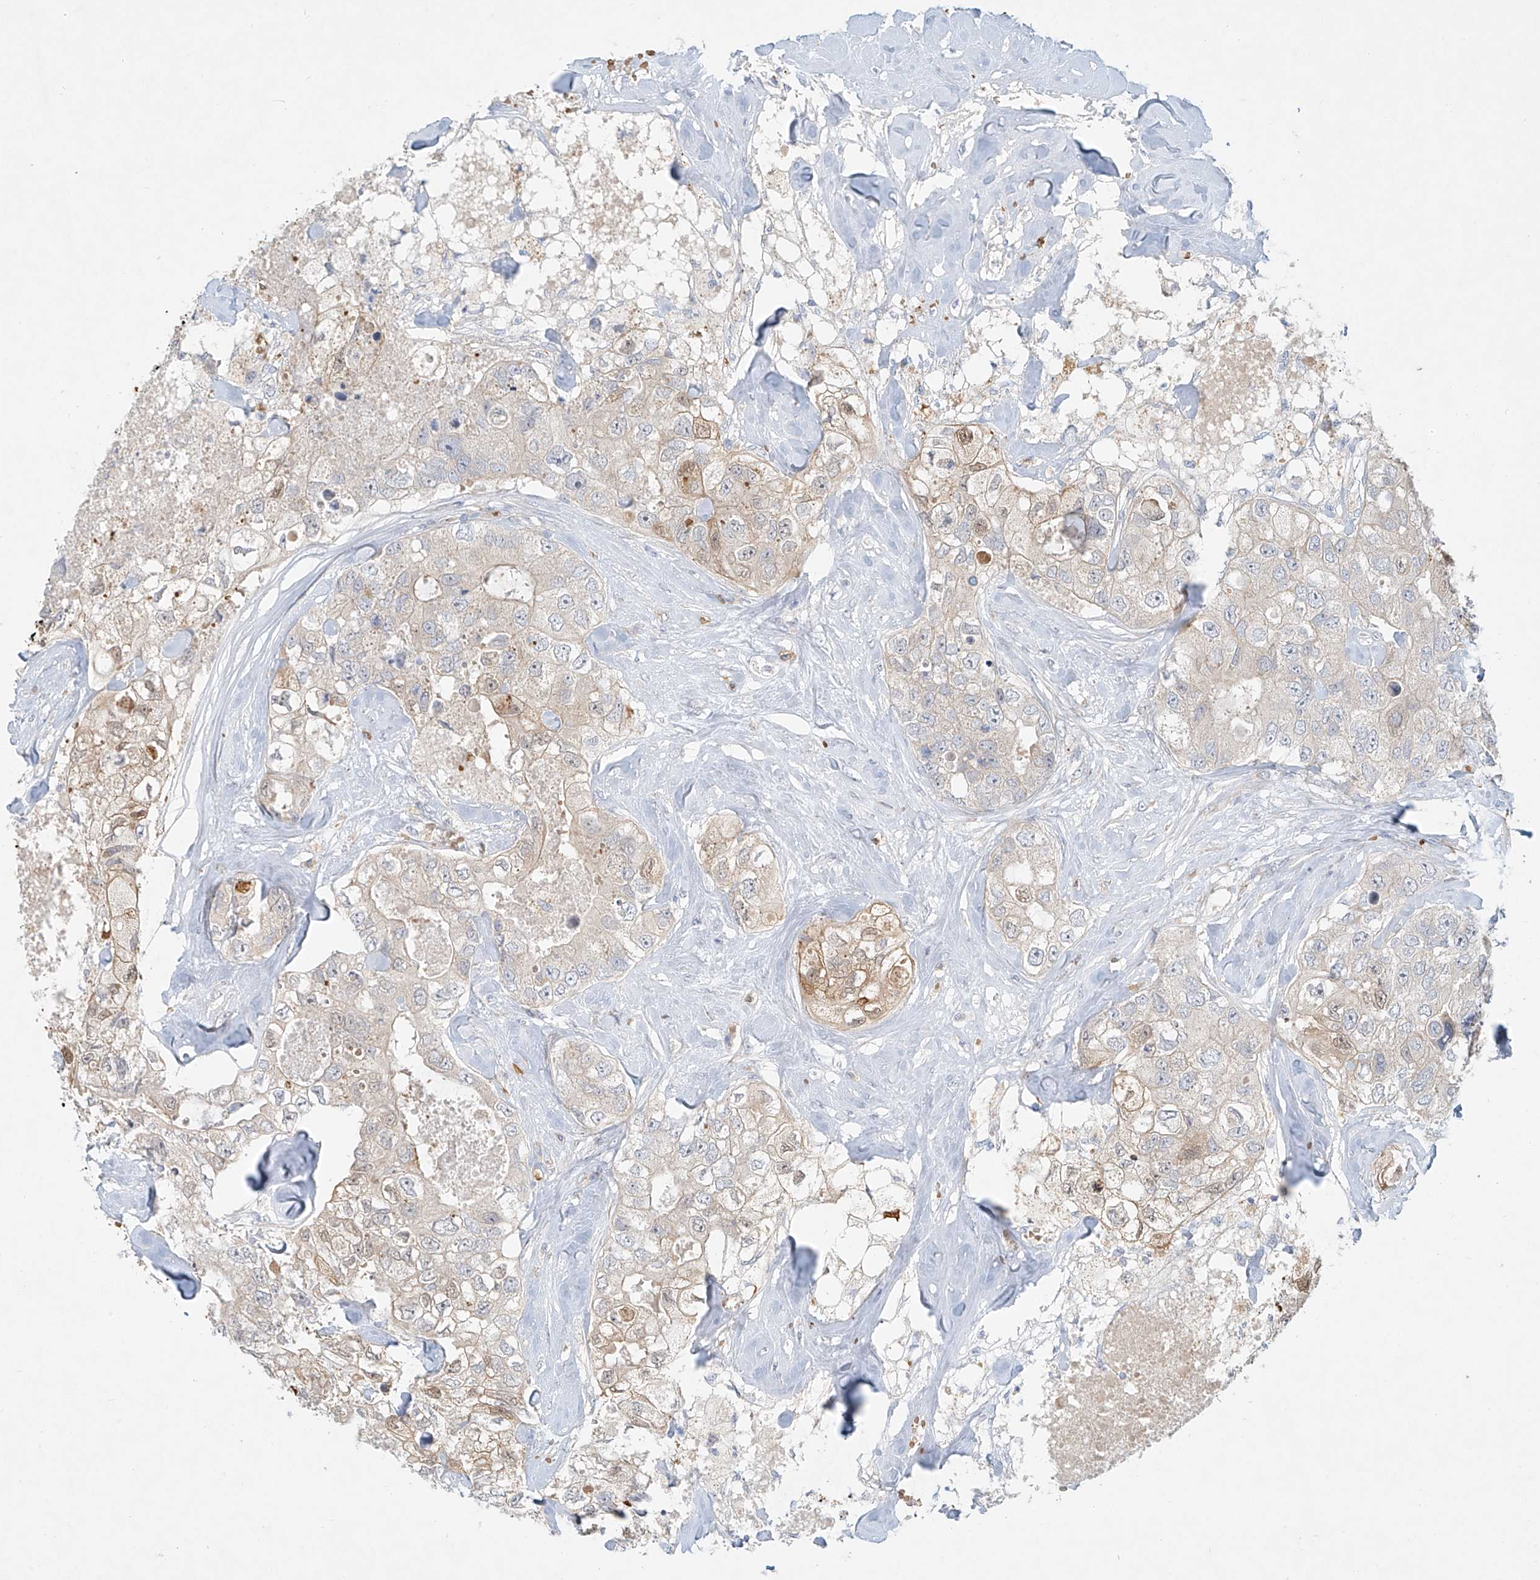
{"staining": {"intensity": "weak", "quantity": "<25%", "location": "cytoplasmic/membranous"}, "tissue": "breast cancer", "cell_type": "Tumor cells", "image_type": "cancer", "snomed": [{"axis": "morphology", "description": "Duct carcinoma"}, {"axis": "topography", "description": "Breast"}], "caption": "DAB (3,3'-diaminobenzidine) immunohistochemical staining of human breast invasive ductal carcinoma displays no significant staining in tumor cells.", "gene": "SYTL3", "patient": {"sex": "female", "age": 62}}